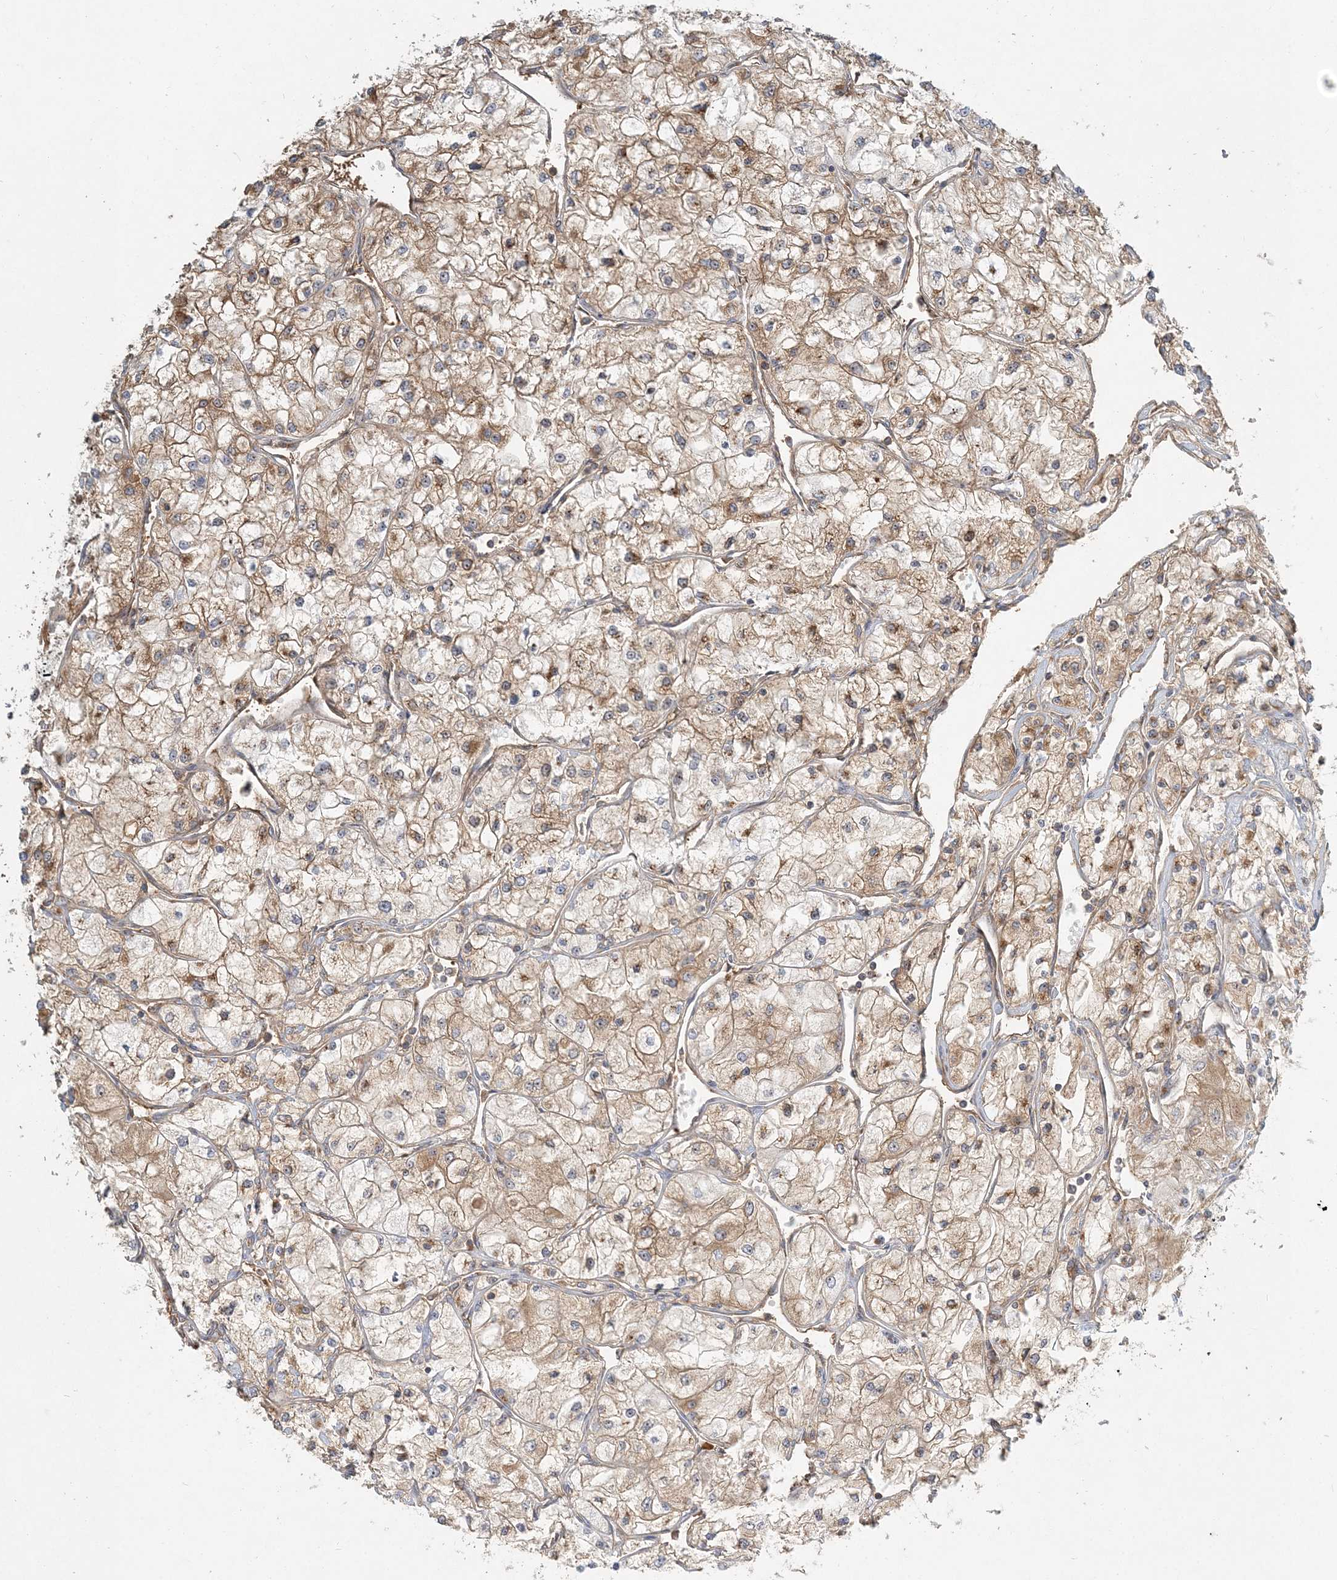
{"staining": {"intensity": "moderate", "quantity": "25%-75%", "location": "cytoplasmic/membranous"}, "tissue": "renal cancer", "cell_type": "Tumor cells", "image_type": "cancer", "snomed": [{"axis": "morphology", "description": "Adenocarcinoma, NOS"}, {"axis": "topography", "description": "Kidney"}], "caption": "Protein staining exhibits moderate cytoplasmic/membranous positivity in about 25%-75% of tumor cells in renal cancer.", "gene": "AP1AR", "patient": {"sex": "male", "age": 80}}